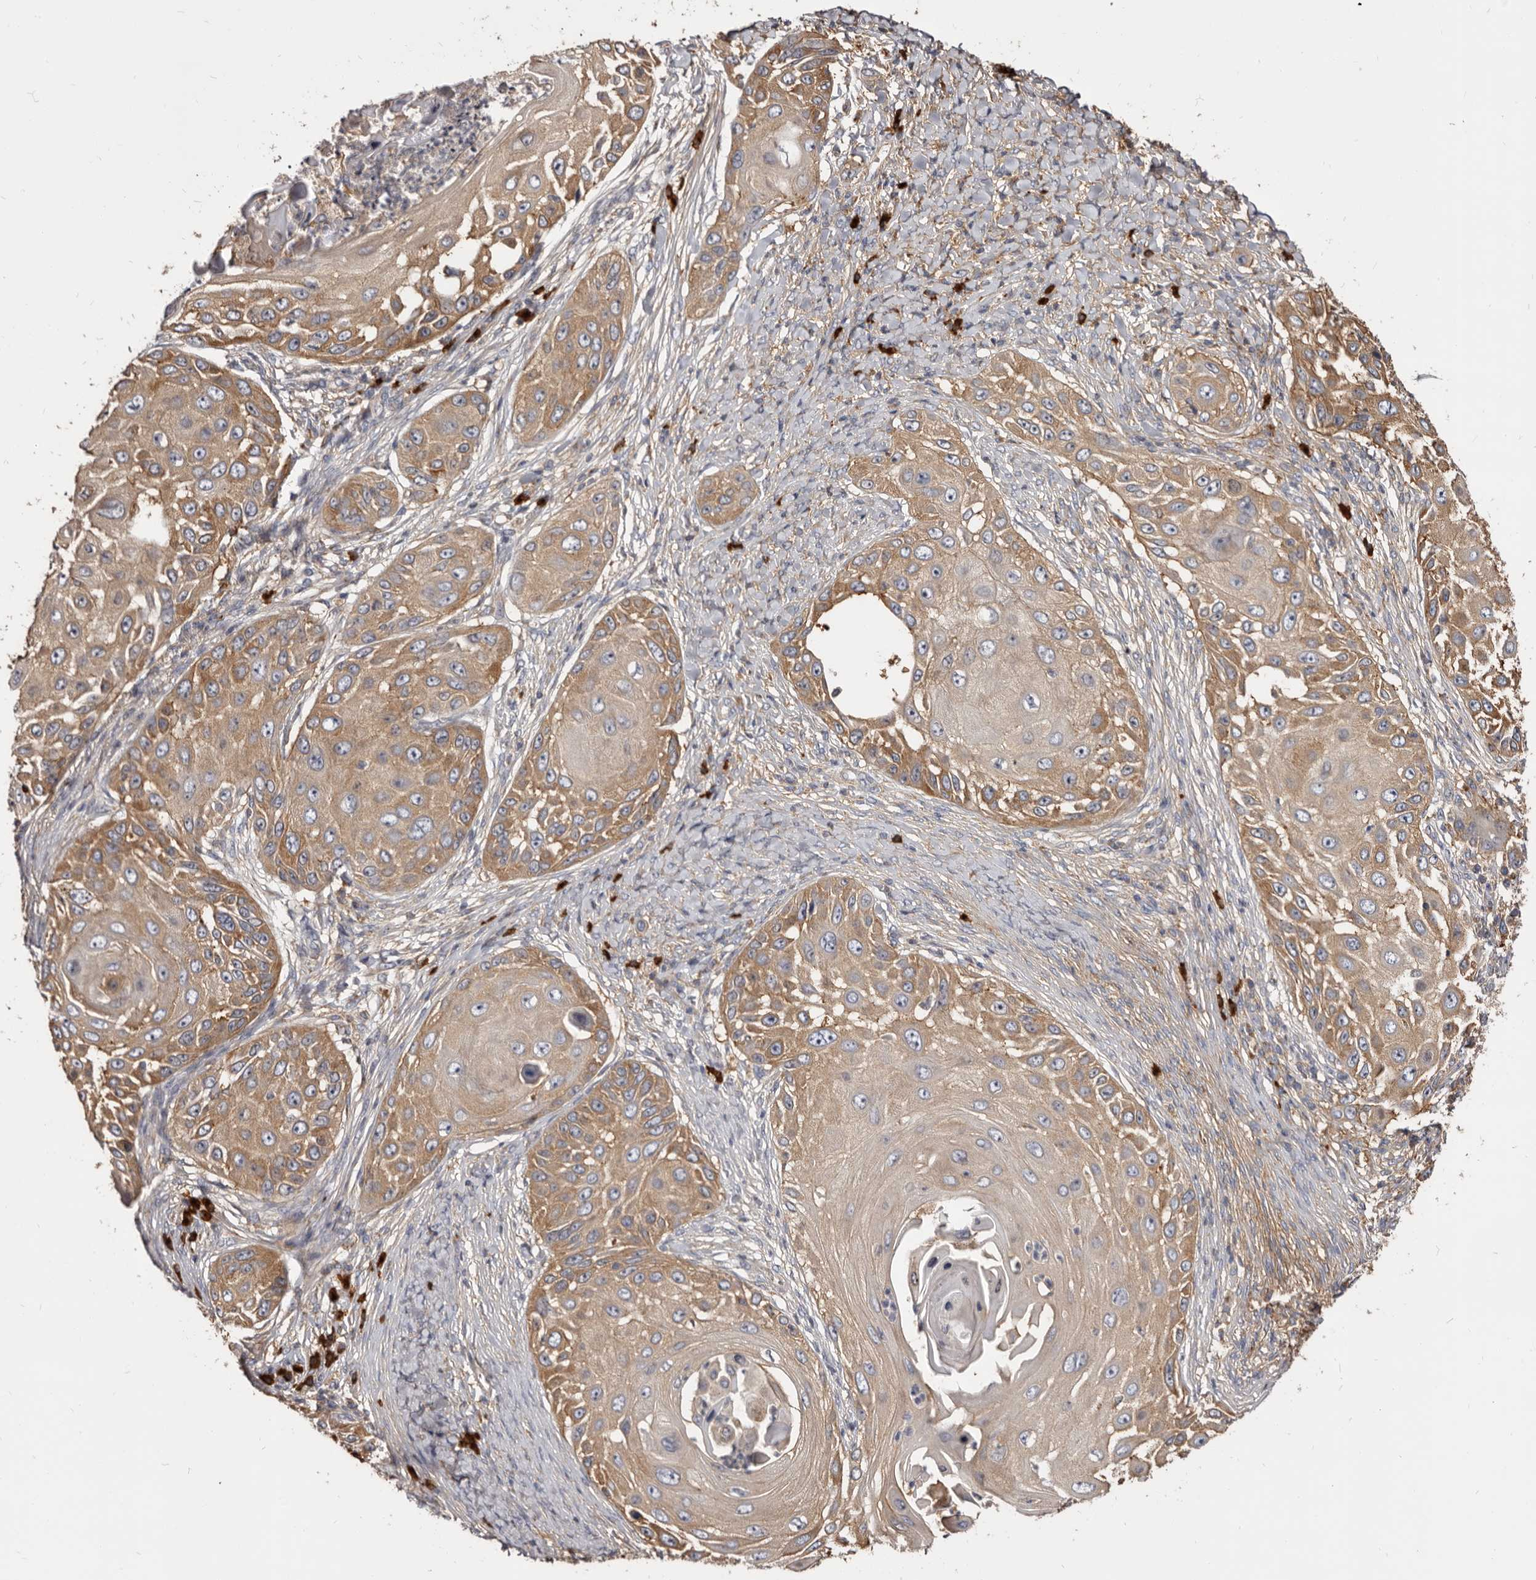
{"staining": {"intensity": "moderate", "quantity": ">75%", "location": "cytoplasmic/membranous"}, "tissue": "skin cancer", "cell_type": "Tumor cells", "image_type": "cancer", "snomed": [{"axis": "morphology", "description": "Squamous cell carcinoma, NOS"}, {"axis": "topography", "description": "Skin"}], "caption": "Immunohistochemical staining of human skin cancer (squamous cell carcinoma) reveals medium levels of moderate cytoplasmic/membranous staining in approximately >75% of tumor cells. (DAB IHC with brightfield microscopy, high magnification).", "gene": "TPD52", "patient": {"sex": "female", "age": 44}}